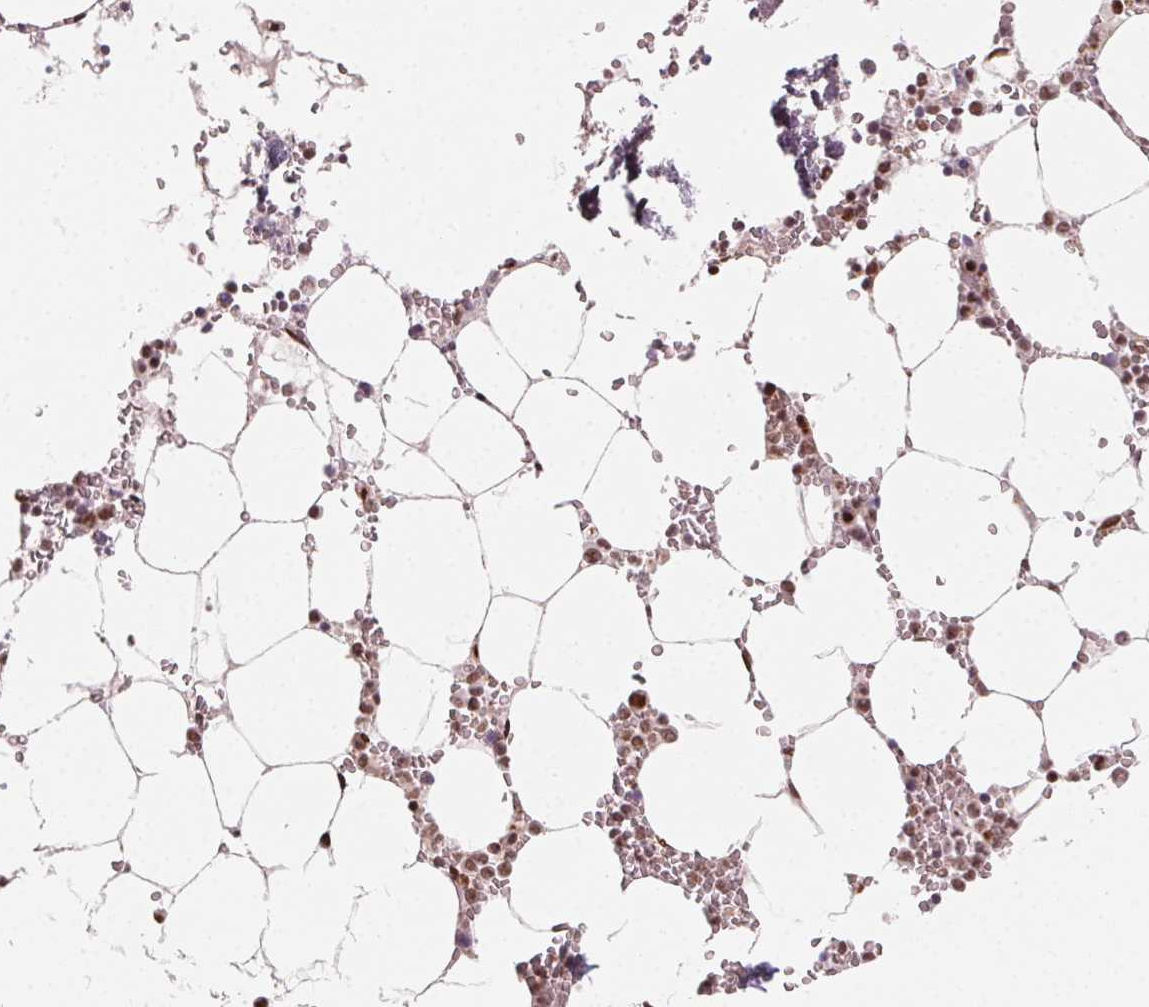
{"staining": {"intensity": "strong", "quantity": "25%-75%", "location": "nuclear"}, "tissue": "bone marrow", "cell_type": "Hematopoietic cells", "image_type": "normal", "snomed": [{"axis": "morphology", "description": "Normal tissue, NOS"}, {"axis": "topography", "description": "Bone marrow"}], "caption": "An image showing strong nuclear expression in about 25%-75% of hematopoietic cells in benign bone marrow, as visualized by brown immunohistochemical staining.", "gene": "TOPORS", "patient": {"sex": "male", "age": 54}}